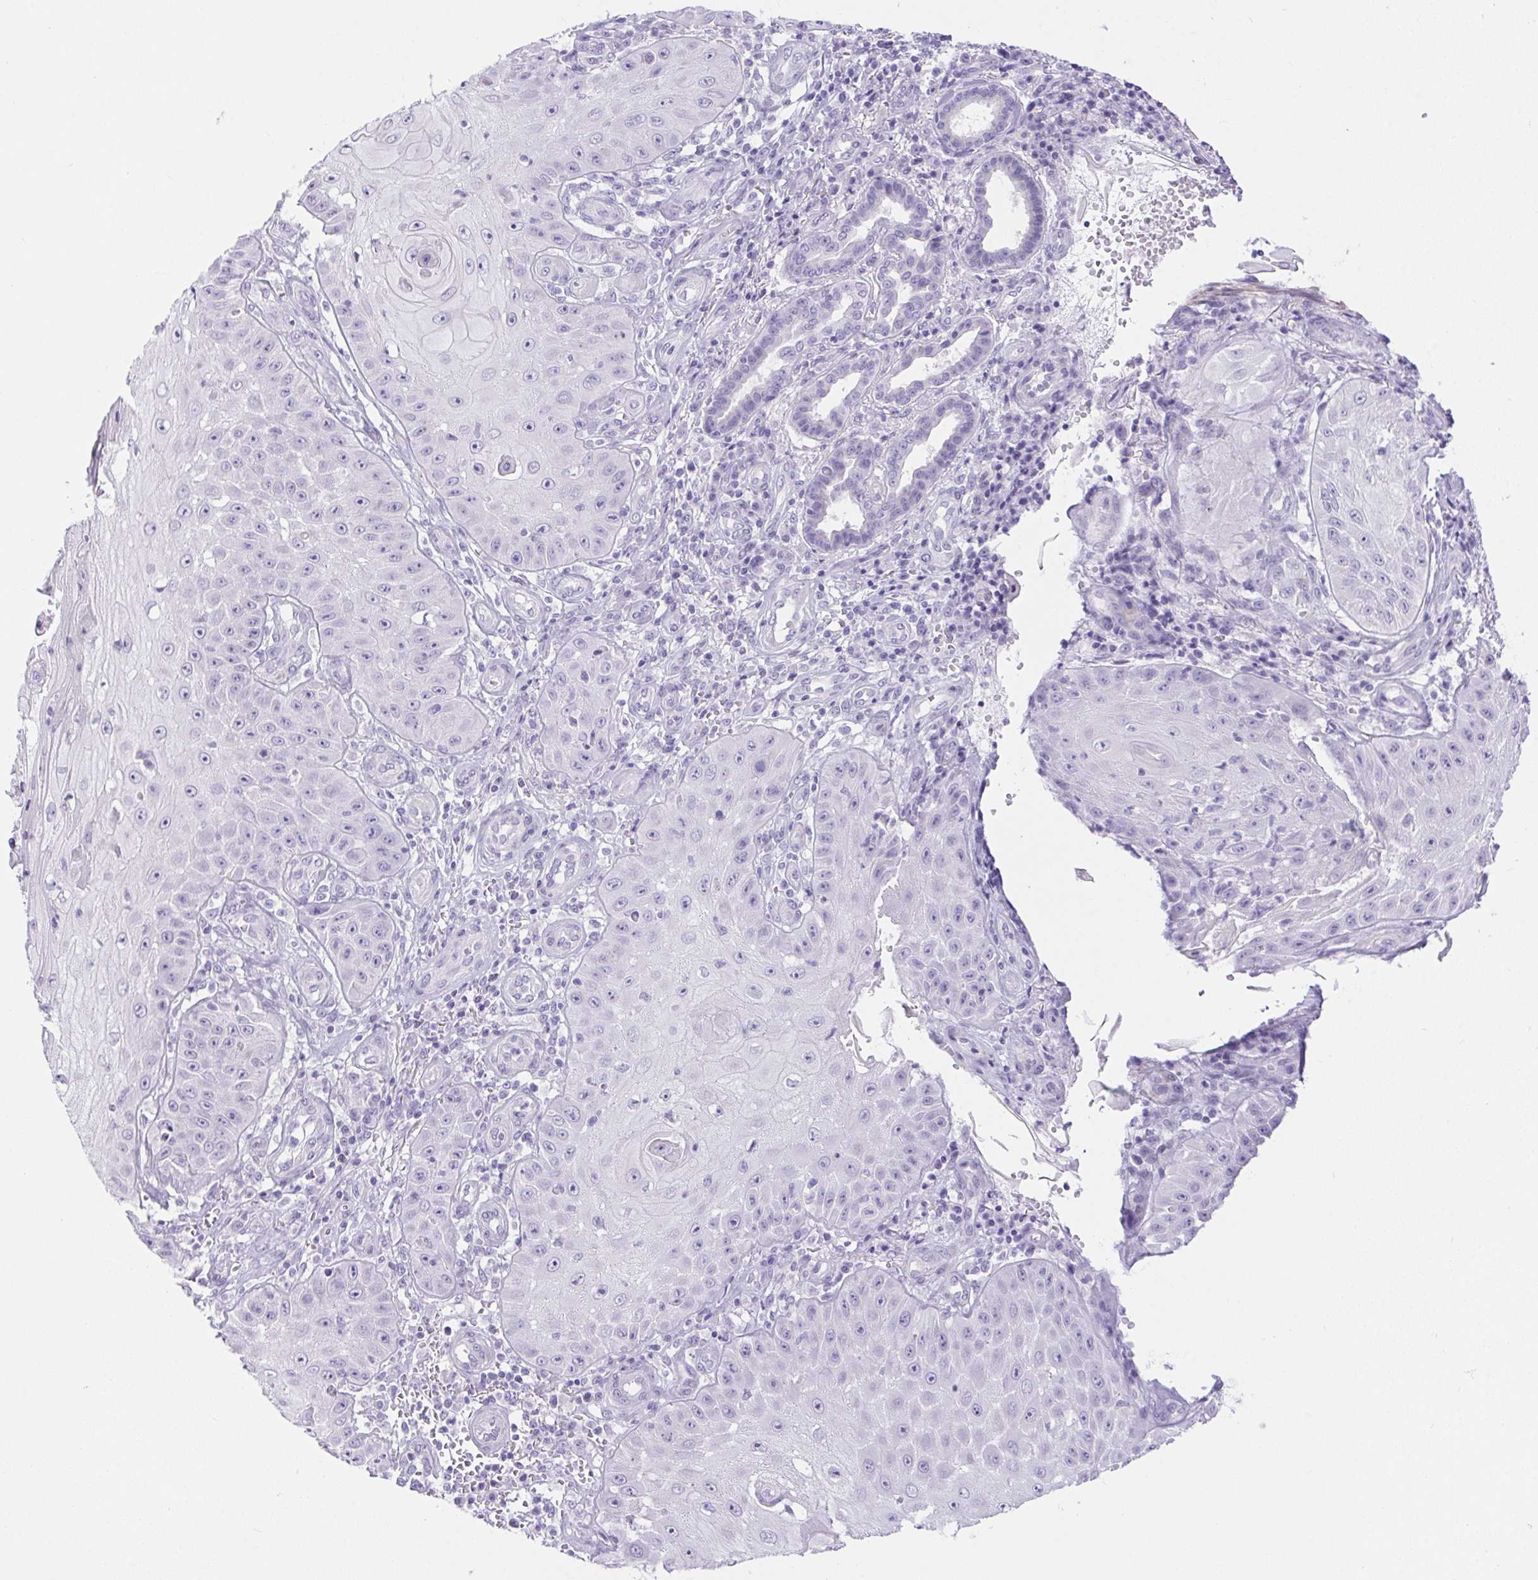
{"staining": {"intensity": "negative", "quantity": "none", "location": "none"}, "tissue": "skin cancer", "cell_type": "Tumor cells", "image_type": "cancer", "snomed": [{"axis": "morphology", "description": "Squamous cell carcinoma, NOS"}, {"axis": "topography", "description": "Skin"}], "caption": "This is an immunohistochemistry photomicrograph of skin cancer. There is no staining in tumor cells.", "gene": "ERP27", "patient": {"sex": "male", "age": 70}}